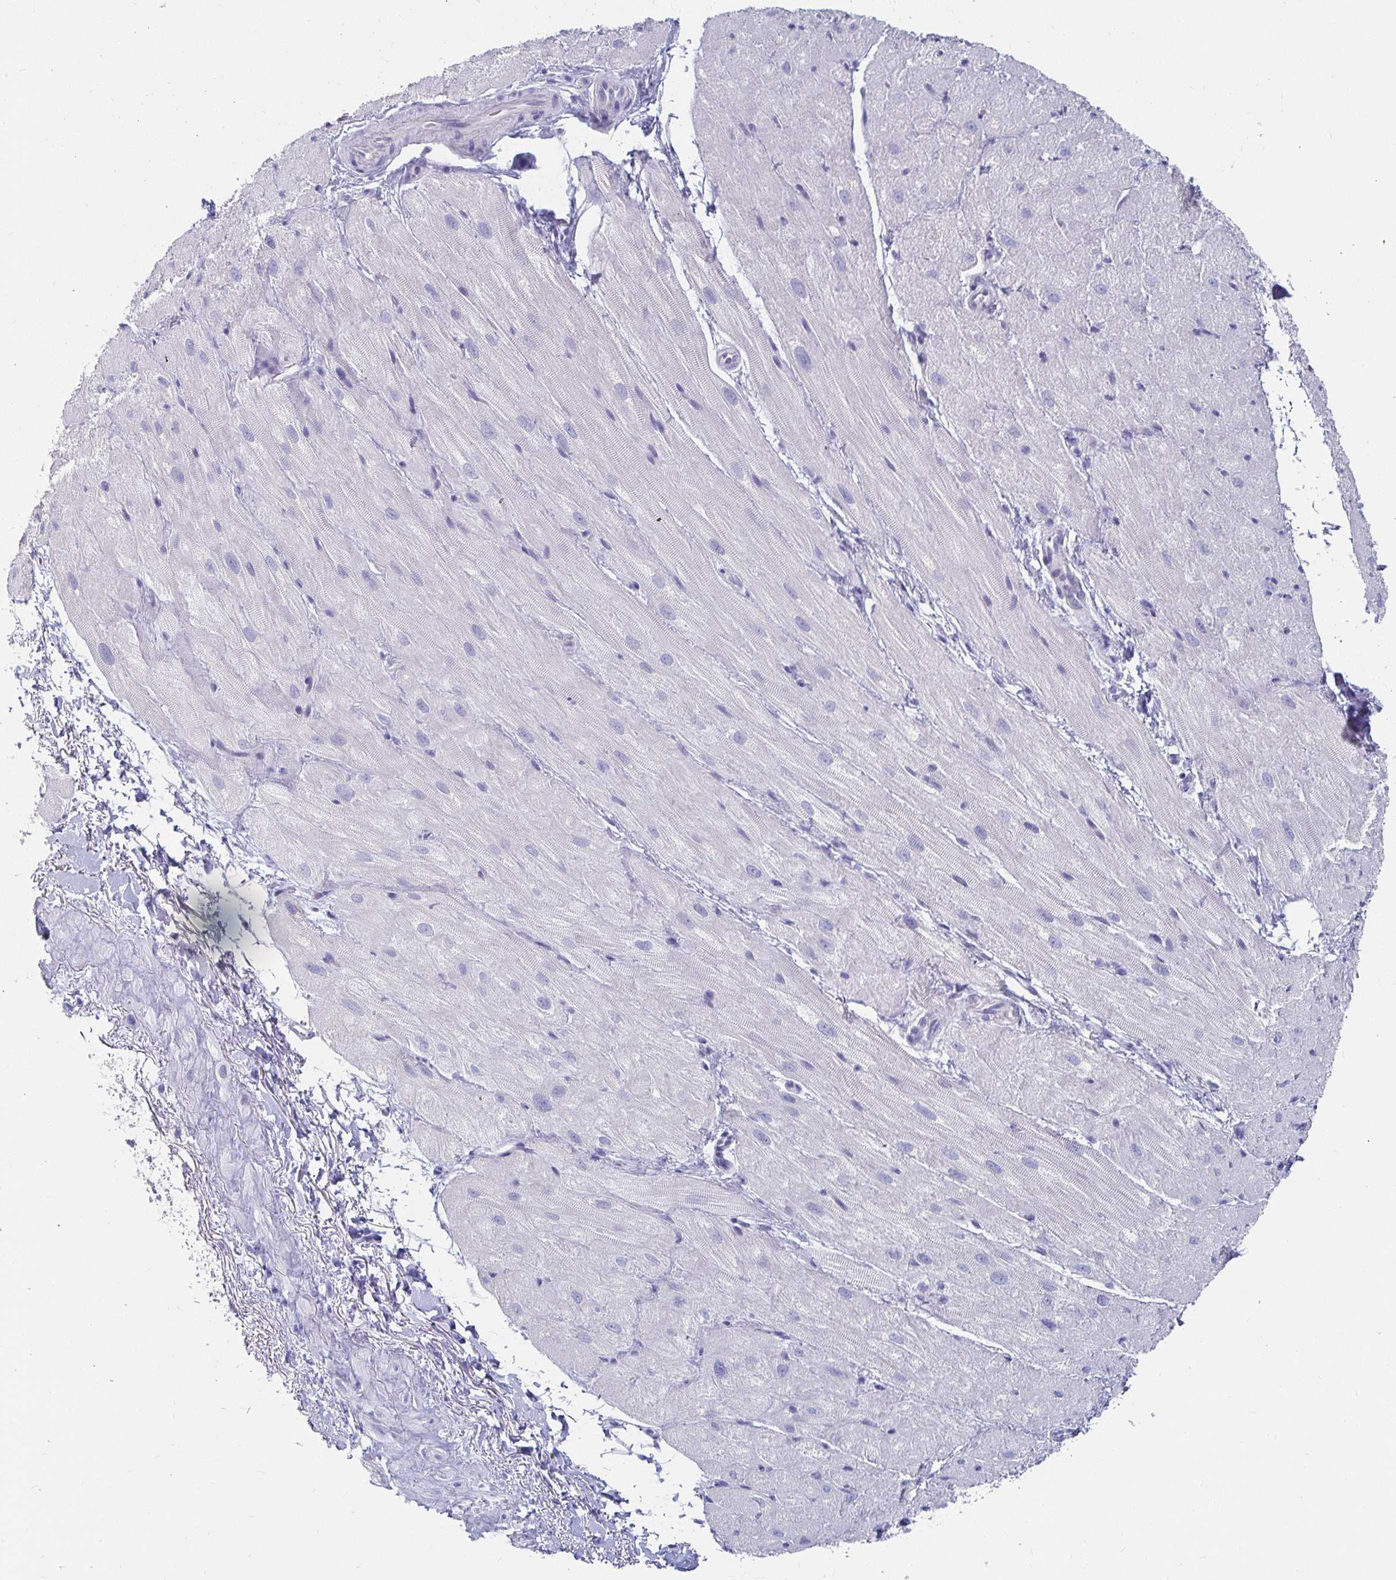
{"staining": {"intensity": "negative", "quantity": "none", "location": "none"}, "tissue": "heart muscle", "cell_type": "Cardiomyocytes", "image_type": "normal", "snomed": [{"axis": "morphology", "description": "Normal tissue, NOS"}, {"axis": "topography", "description": "Heart"}], "caption": "A micrograph of human heart muscle is negative for staining in cardiomyocytes. The staining is performed using DAB brown chromogen with nuclei counter-stained in using hematoxylin.", "gene": "CA9", "patient": {"sex": "male", "age": 62}}